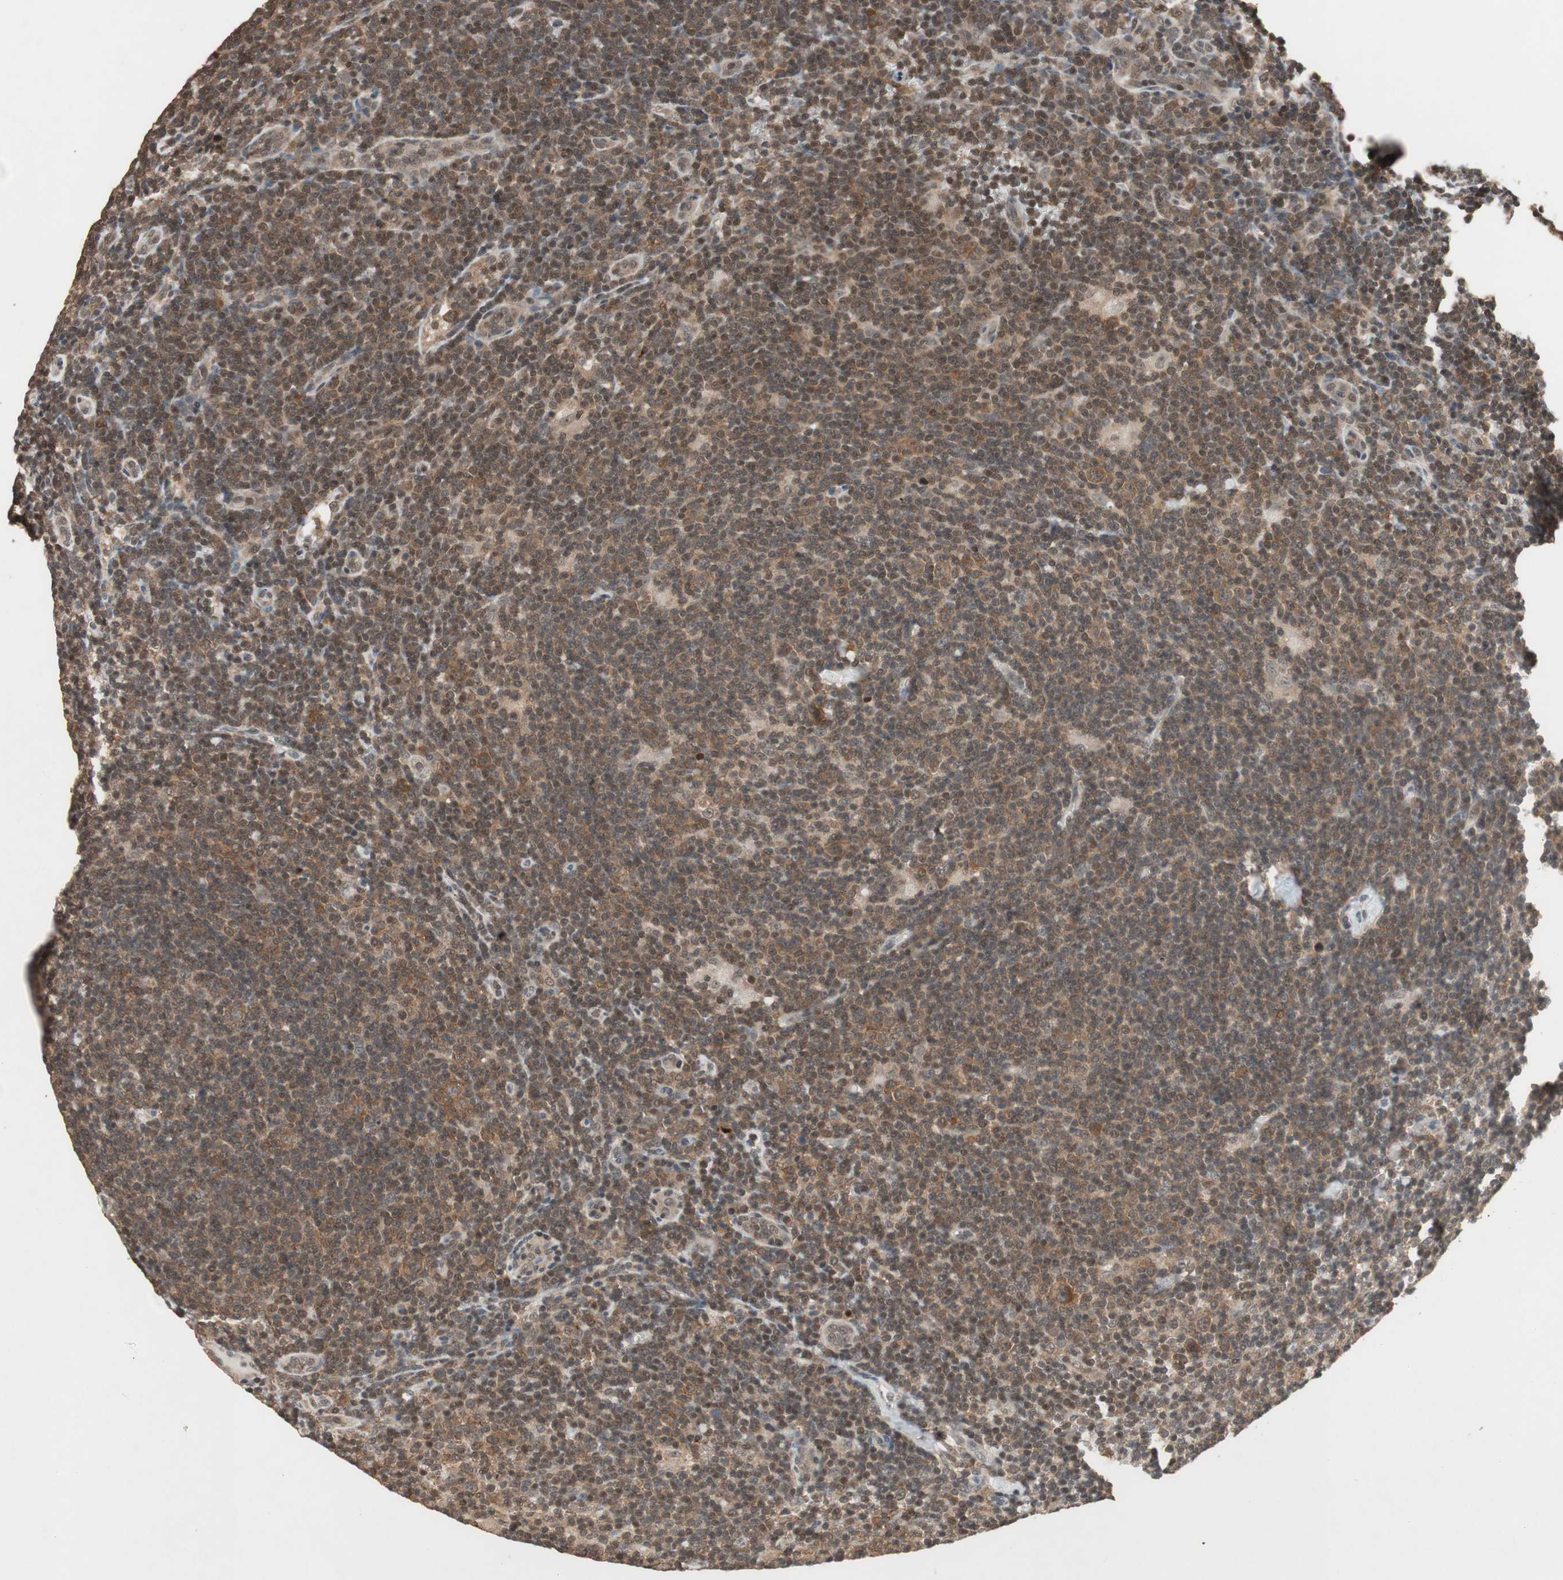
{"staining": {"intensity": "moderate", "quantity": ">75%", "location": "cytoplasmic/membranous,nuclear"}, "tissue": "lymphoma", "cell_type": "Tumor cells", "image_type": "cancer", "snomed": [{"axis": "morphology", "description": "Hodgkin's disease, NOS"}, {"axis": "topography", "description": "Lymph node"}], "caption": "Immunohistochemistry (IHC) (DAB) staining of lymphoma displays moderate cytoplasmic/membranous and nuclear protein expression in about >75% of tumor cells. (DAB (3,3'-diaminobenzidine) = brown stain, brightfield microscopy at high magnification).", "gene": "GART", "patient": {"sex": "female", "age": 57}}